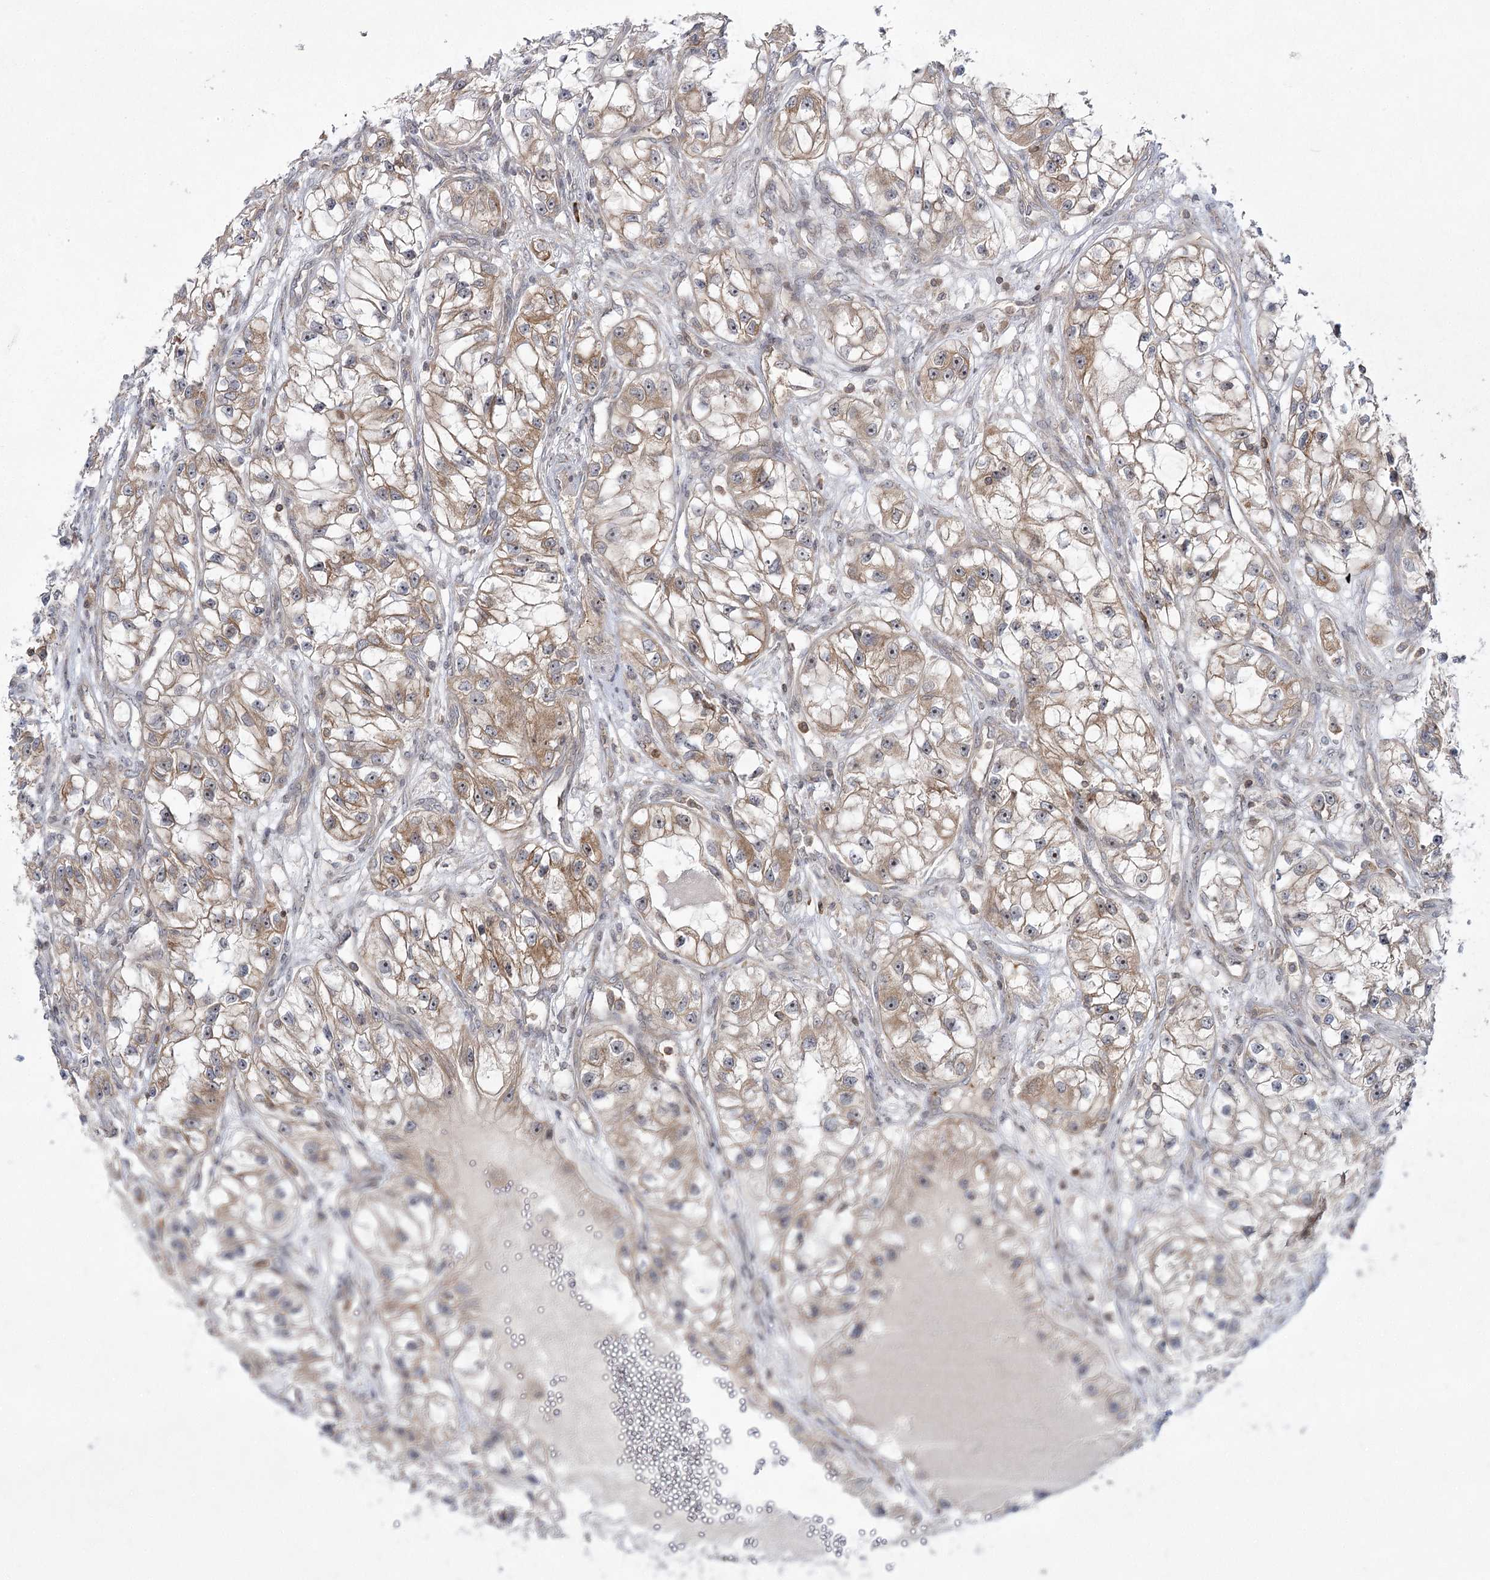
{"staining": {"intensity": "weak", "quantity": "25%-75%", "location": "cytoplasmic/membranous"}, "tissue": "renal cancer", "cell_type": "Tumor cells", "image_type": "cancer", "snomed": [{"axis": "morphology", "description": "Adenocarcinoma, NOS"}, {"axis": "topography", "description": "Kidney"}], "caption": "A low amount of weak cytoplasmic/membranous expression is seen in about 25%-75% of tumor cells in renal cancer tissue.", "gene": "SYTL1", "patient": {"sex": "female", "age": 57}}